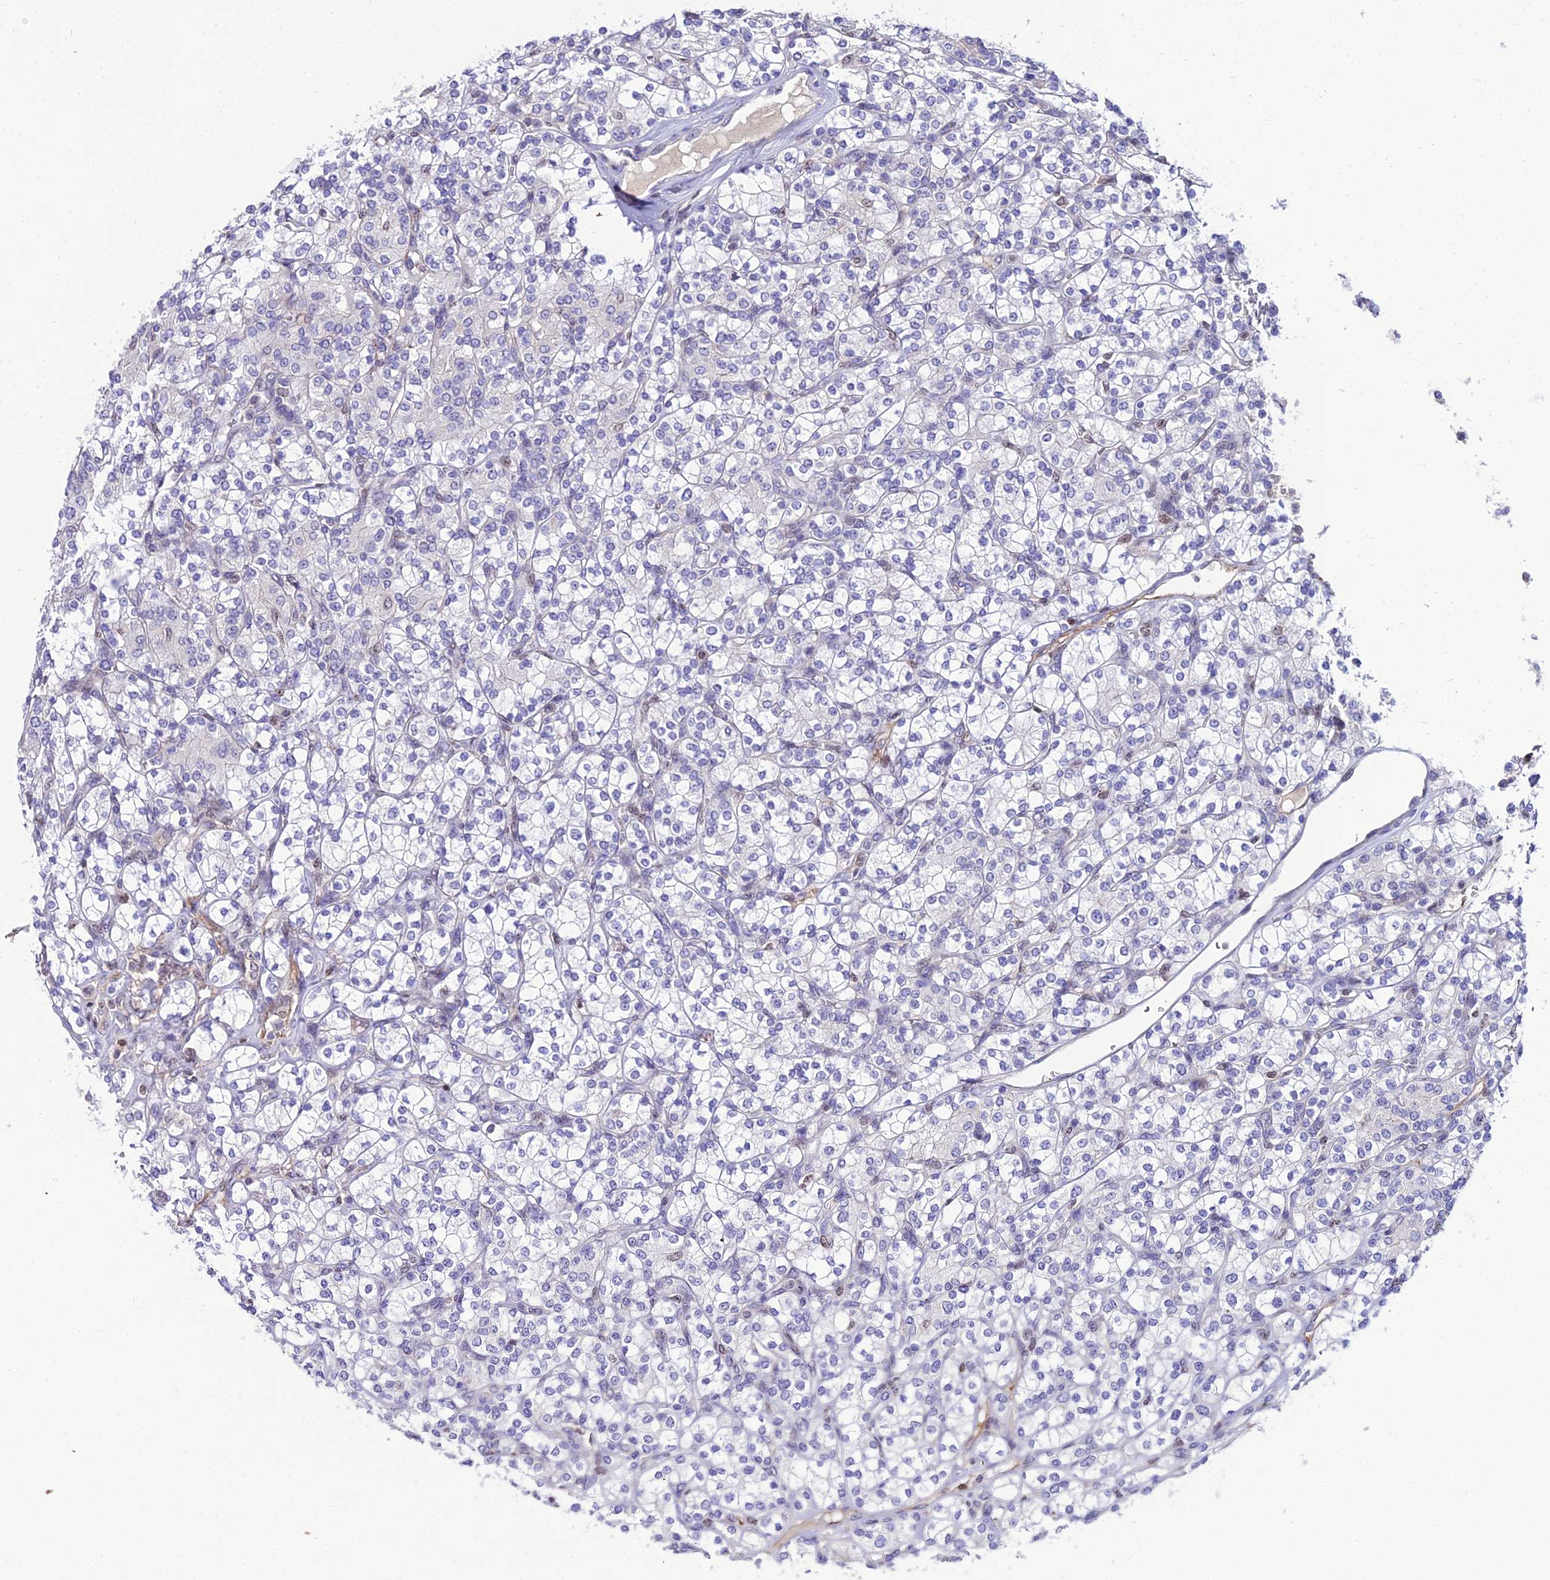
{"staining": {"intensity": "negative", "quantity": "none", "location": "none"}, "tissue": "renal cancer", "cell_type": "Tumor cells", "image_type": "cancer", "snomed": [{"axis": "morphology", "description": "Adenocarcinoma, NOS"}, {"axis": "topography", "description": "Kidney"}], "caption": "Tumor cells show no significant expression in renal cancer. (Stains: DAB immunohistochemistry (IHC) with hematoxylin counter stain, Microscopy: brightfield microscopy at high magnification).", "gene": "SHQ1", "patient": {"sex": "male", "age": 77}}